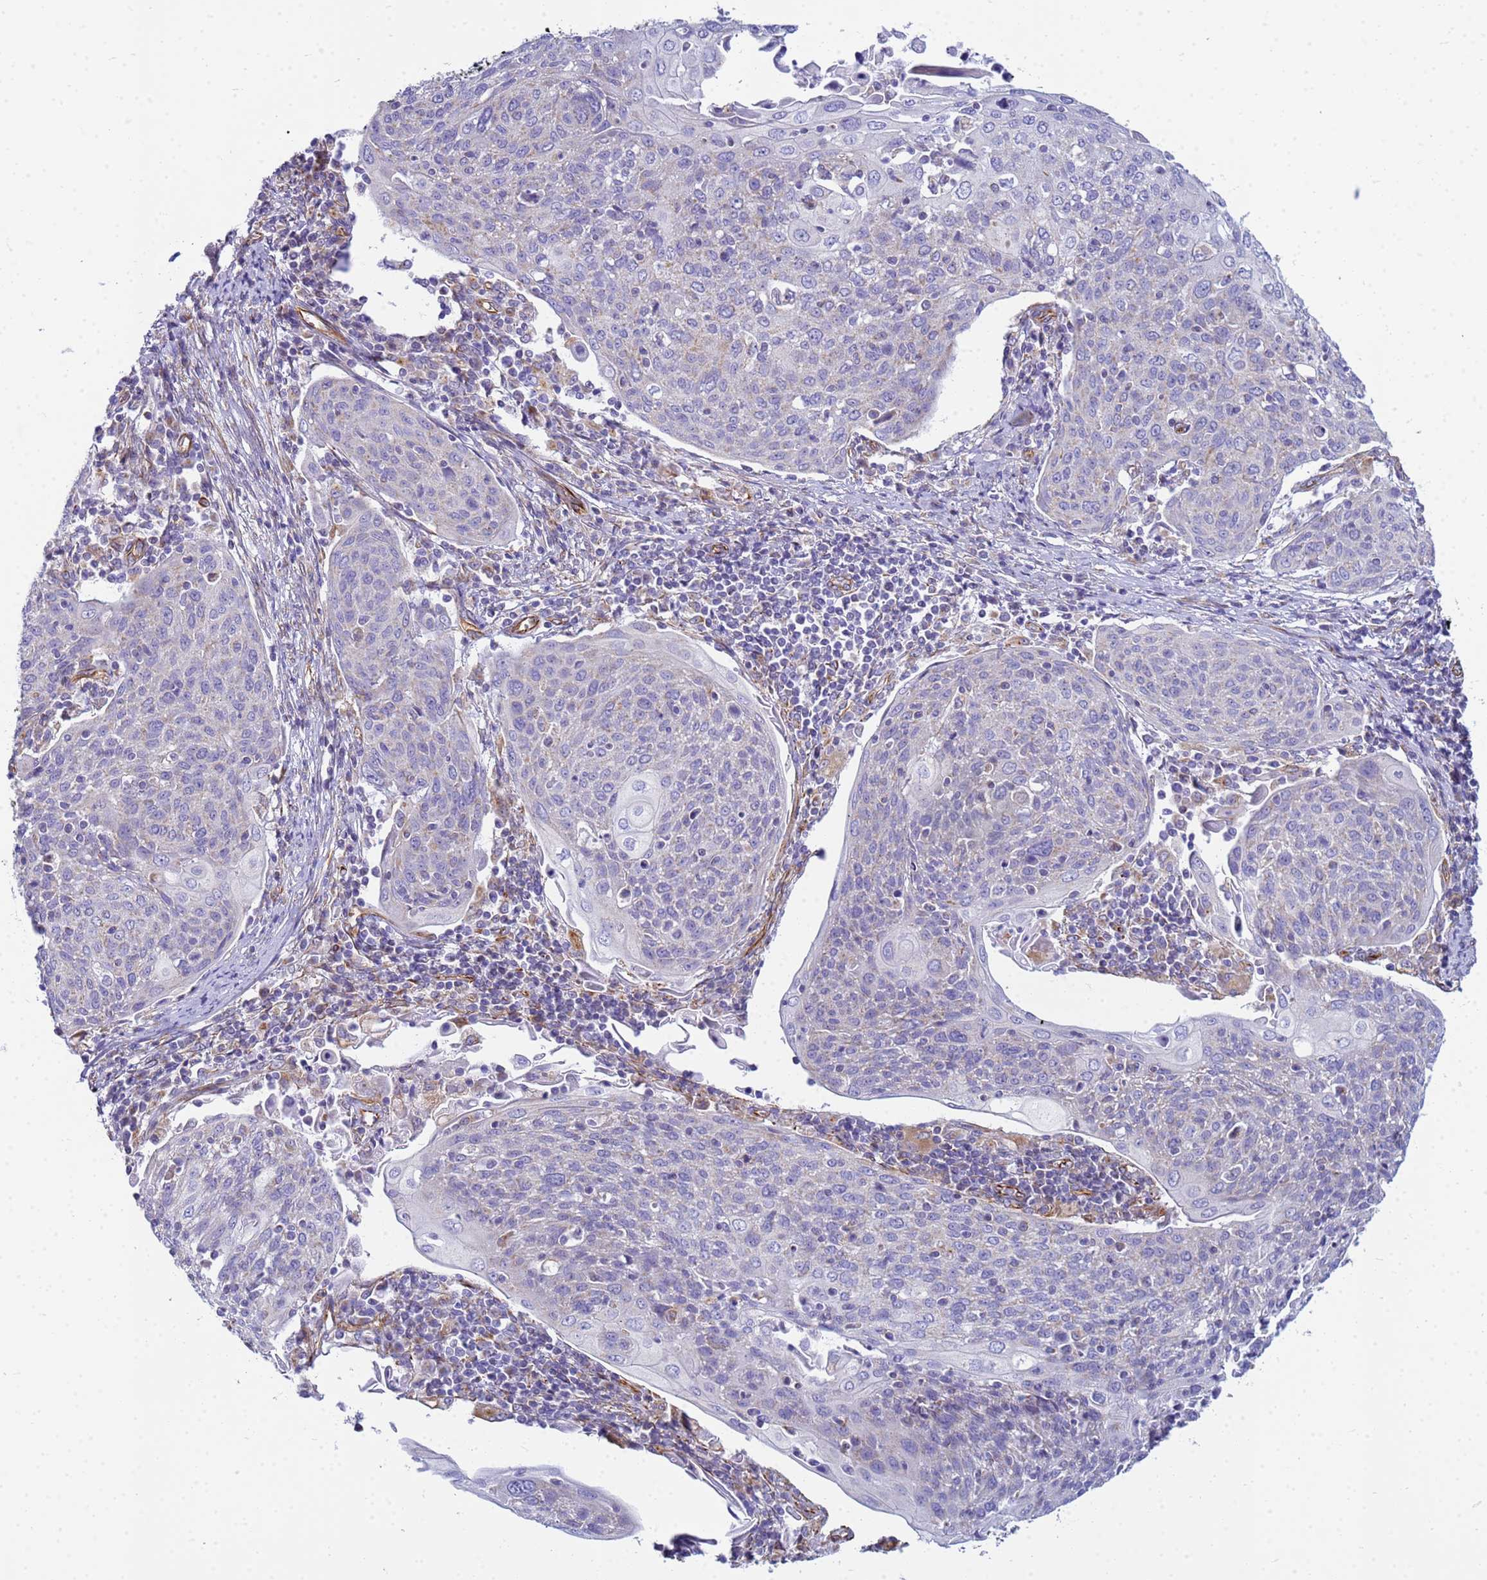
{"staining": {"intensity": "negative", "quantity": "none", "location": "none"}, "tissue": "cervical cancer", "cell_type": "Tumor cells", "image_type": "cancer", "snomed": [{"axis": "morphology", "description": "Squamous cell carcinoma, NOS"}, {"axis": "topography", "description": "Cervix"}], "caption": "An IHC photomicrograph of cervical cancer (squamous cell carcinoma) is shown. There is no staining in tumor cells of cervical cancer (squamous cell carcinoma).", "gene": "UBXN2B", "patient": {"sex": "female", "age": 67}}